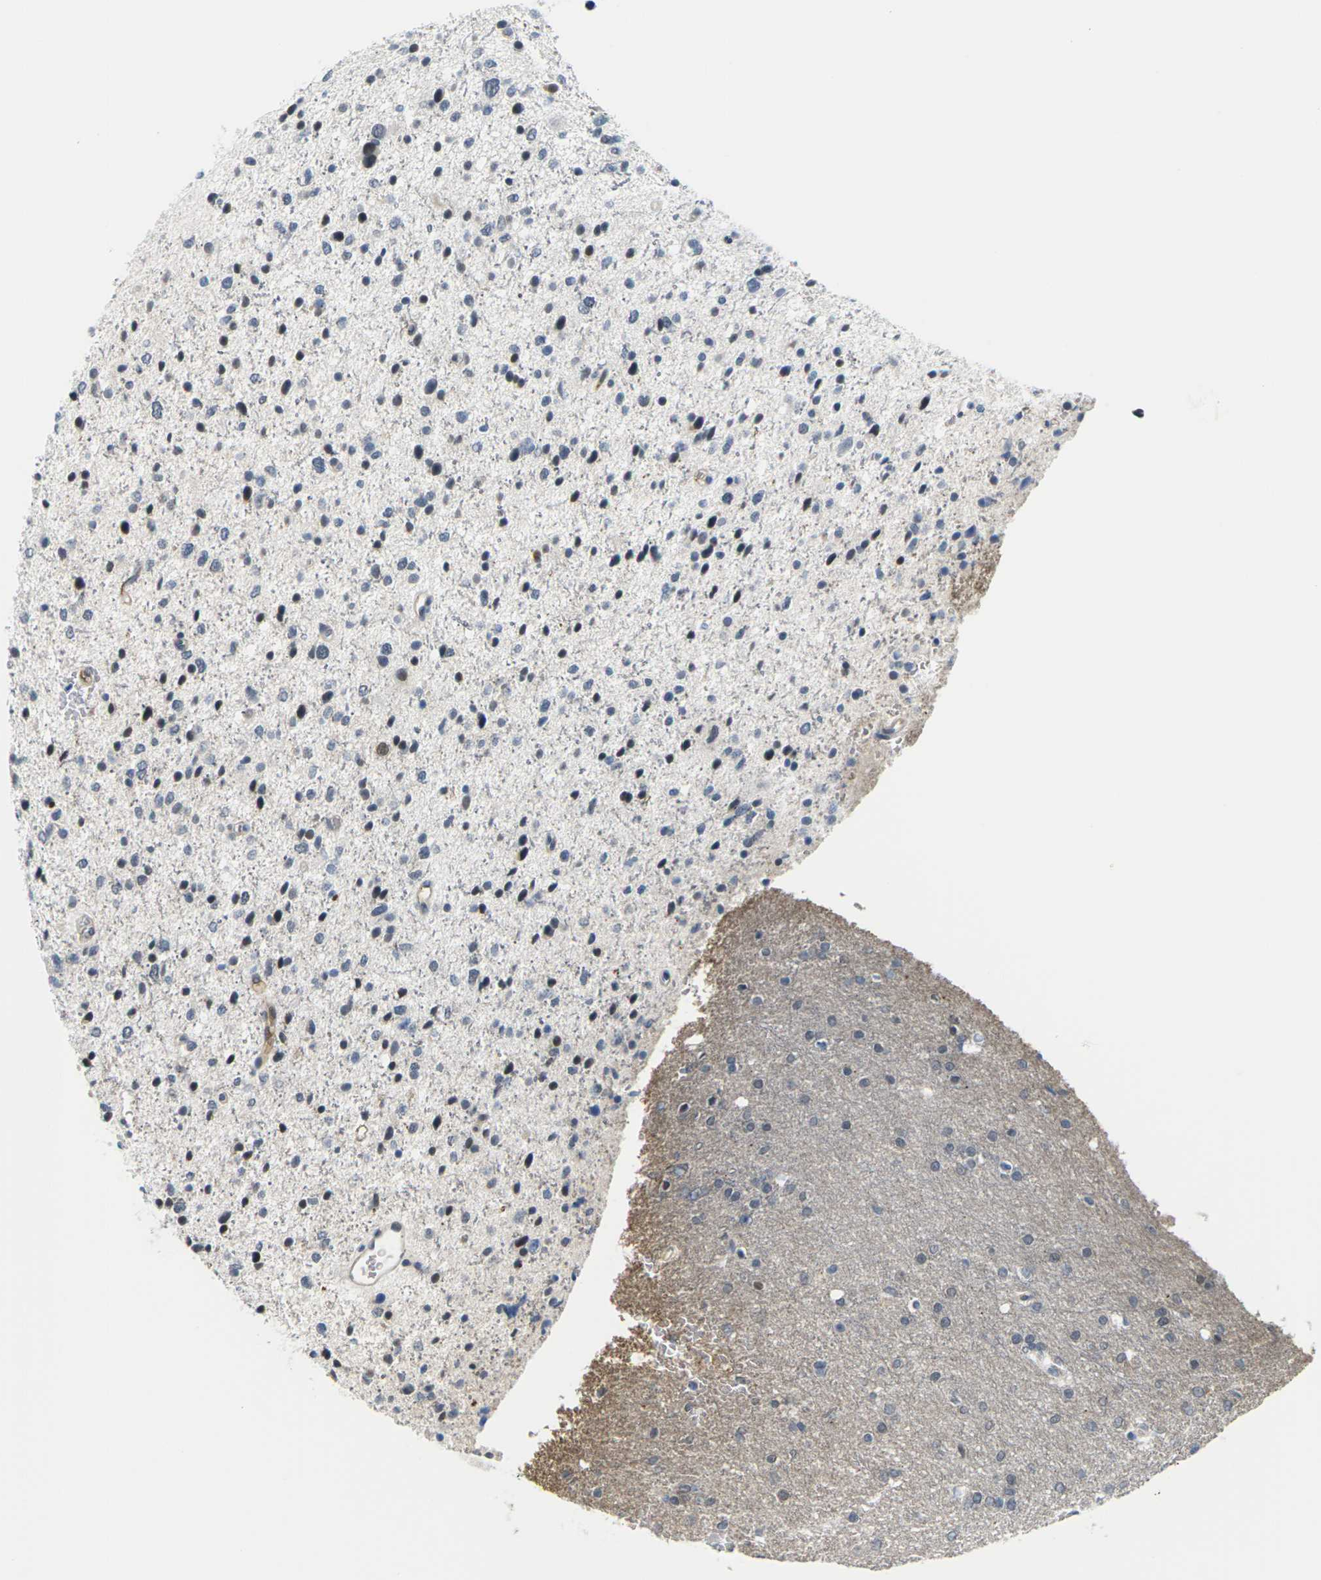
{"staining": {"intensity": "moderate", "quantity": "25%-75%", "location": "nuclear"}, "tissue": "glioma", "cell_type": "Tumor cells", "image_type": "cancer", "snomed": [{"axis": "morphology", "description": "Glioma, malignant, Low grade"}, {"axis": "topography", "description": "Brain"}], "caption": "Immunohistochemistry (DAB (3,3'-diaminobenzidine)) staining of malignant glioma (low-grade) displays moderate nuclear protein staining in about 25%-75% of tumor cells.", "gene": "PKP2", "patient": {"sex": "female", "age": 37}}